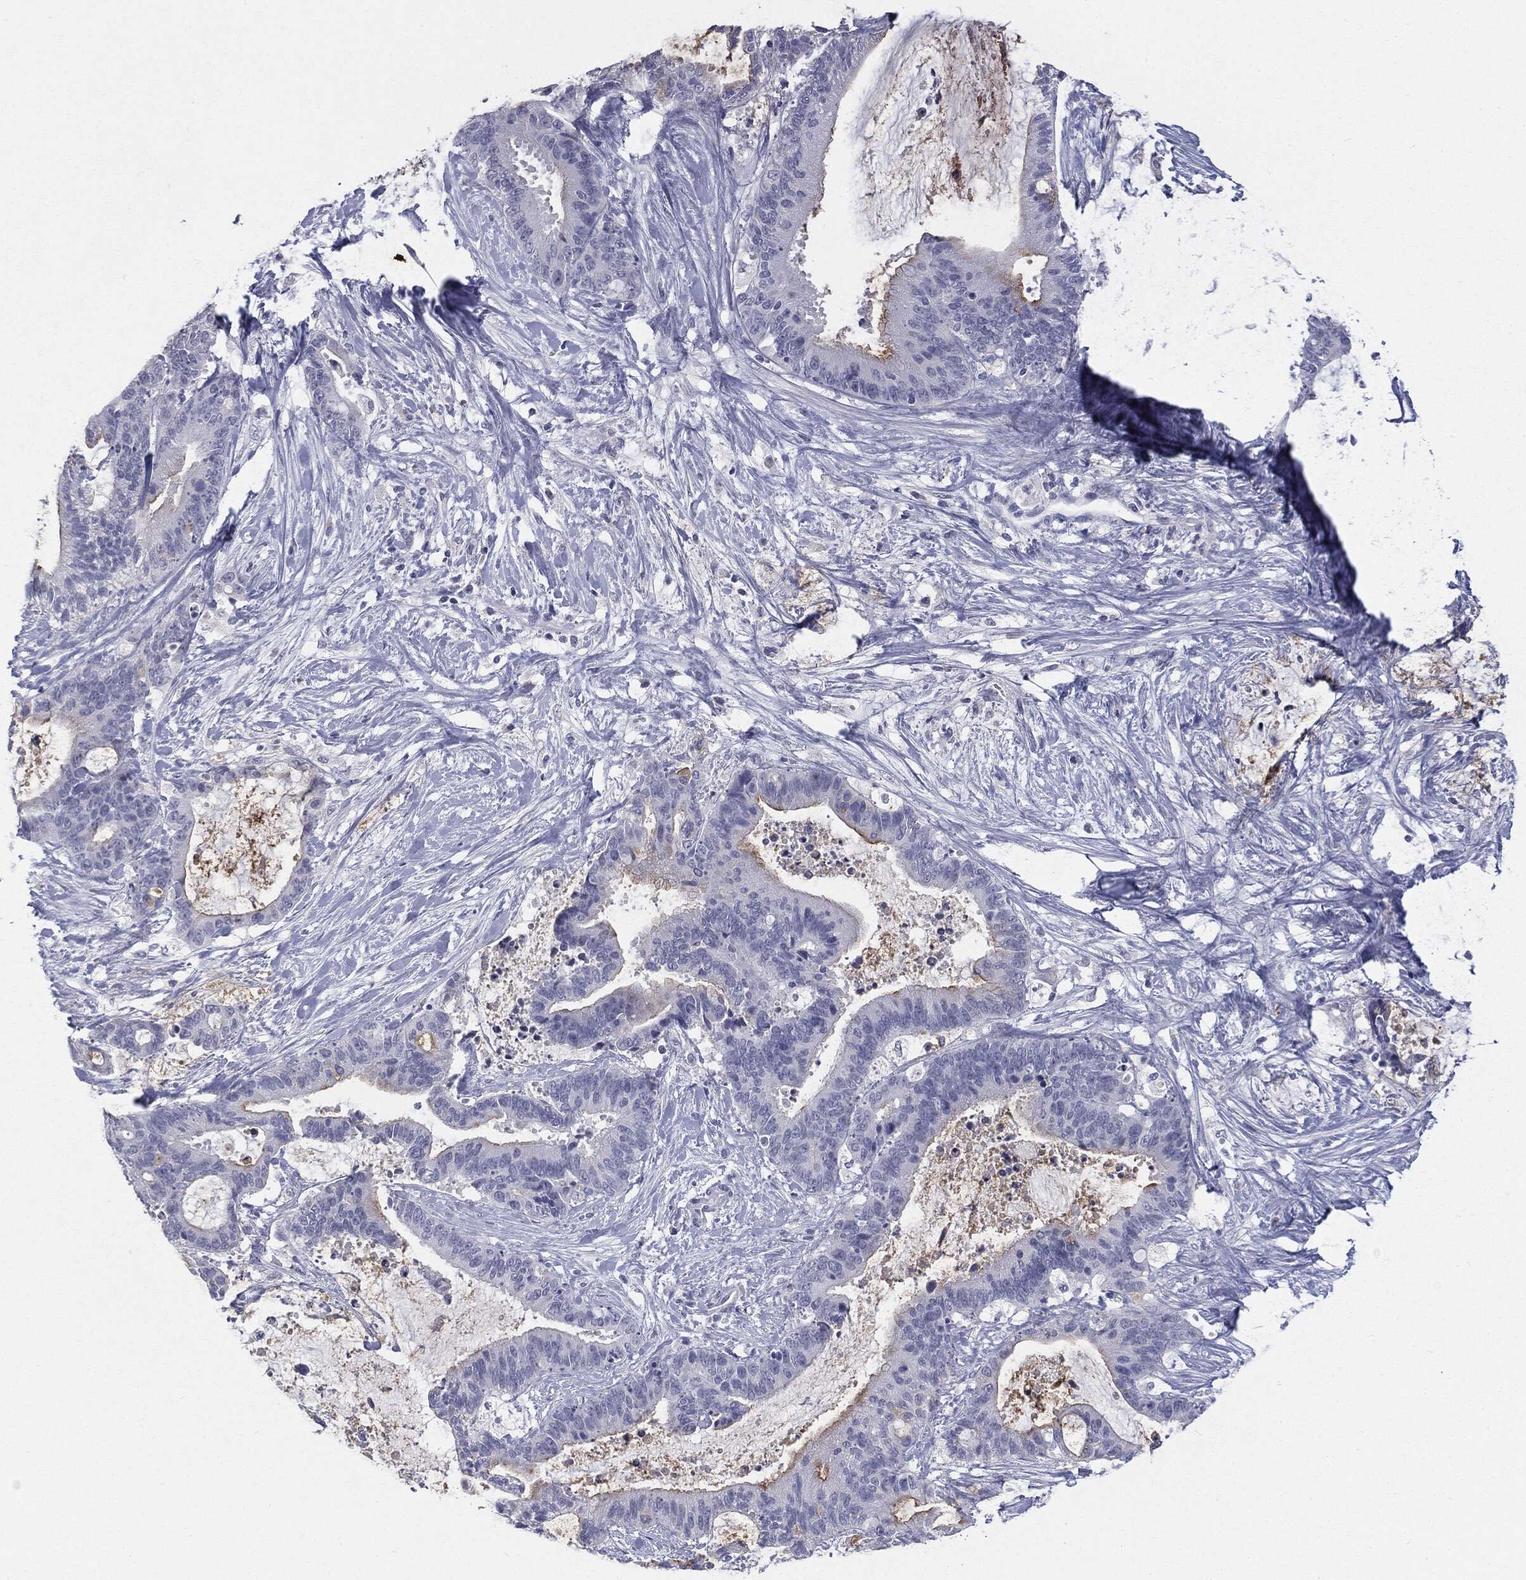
{"staining": {"intensity": "negative", "quantity": "none", "location": "none"}, "tissue": "liver cancer", "cell_type": "Tumor cells", "image_type": "cancer", "snomed": [{"axis": "morphology", "description": "Cholangiocarcinoma"}, {"axis": "topography", "description": "Liver"}], "caption": "An image of human cholangiocarcinoma (liver) is negative for staining in tumor cells. (DAB immunohistochemistry visualized using brightfield microscopy, high magnification).", "gene": "MUC1", "patient": {"sex": "female", "age": 73}}